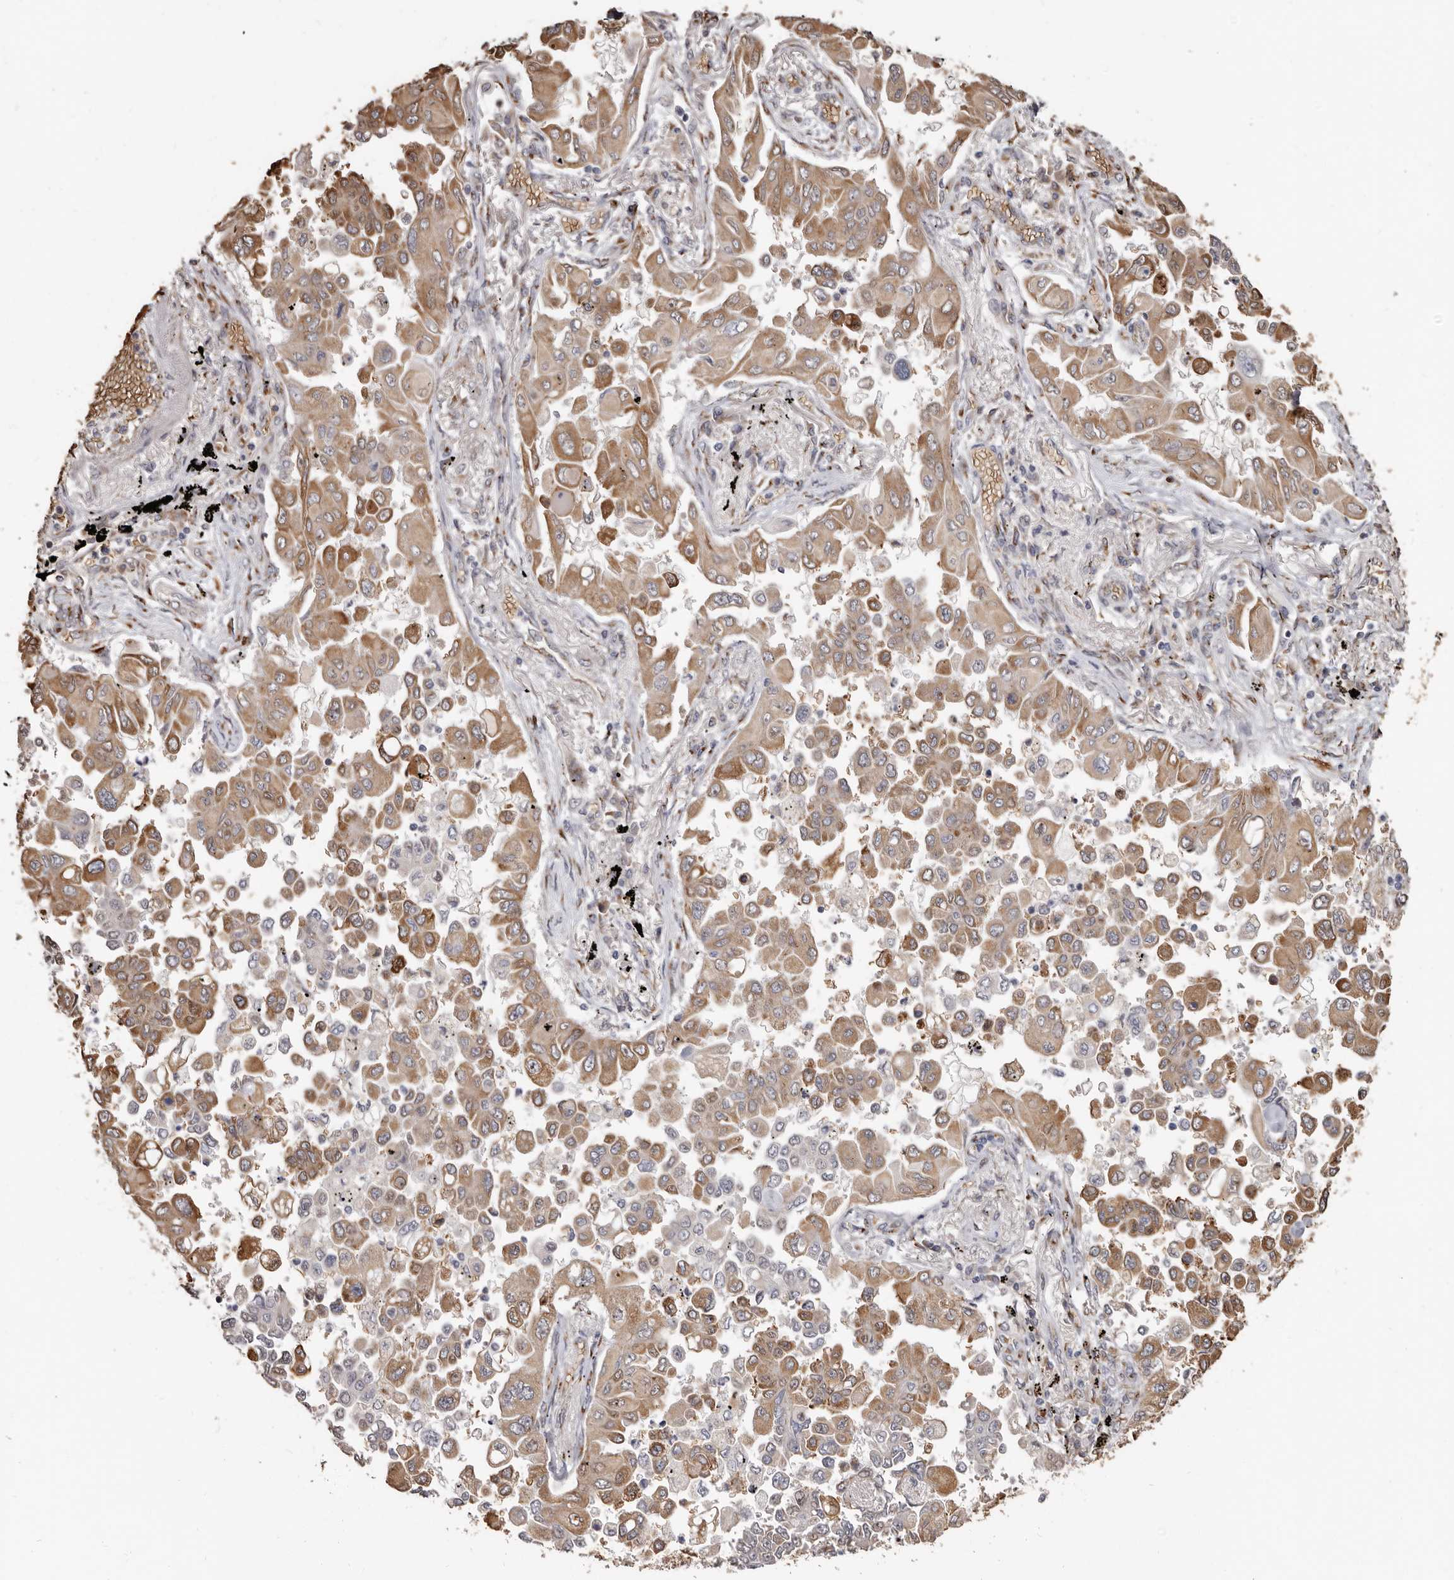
{"staining": {"intensity": "moderate", "quantity": ">75%", "location": "cytoplasmic/membranous"}, "tissue": "lung cancer", "cell_type": "Tumor cells", "image_type": "cancer", "snomed": [{"axis": "morphology", "description": "Adenocarcinoma, NOS"}, {"axis": "topography", "description": "Lung"}], "caption": "A histopathology image of lung cancer (adenocarcinoma) stained for a protein reveals moderate cytoplasmic/membranous brown staining in tumor cells. The staining was performed using DAB to visualize the protein expression in brown, while the nuclei were stained in blue with hematoxylin (Magnification: 20x).", "gene": "ENTREP1", "patient": {"sex": "female", "age": 67}}